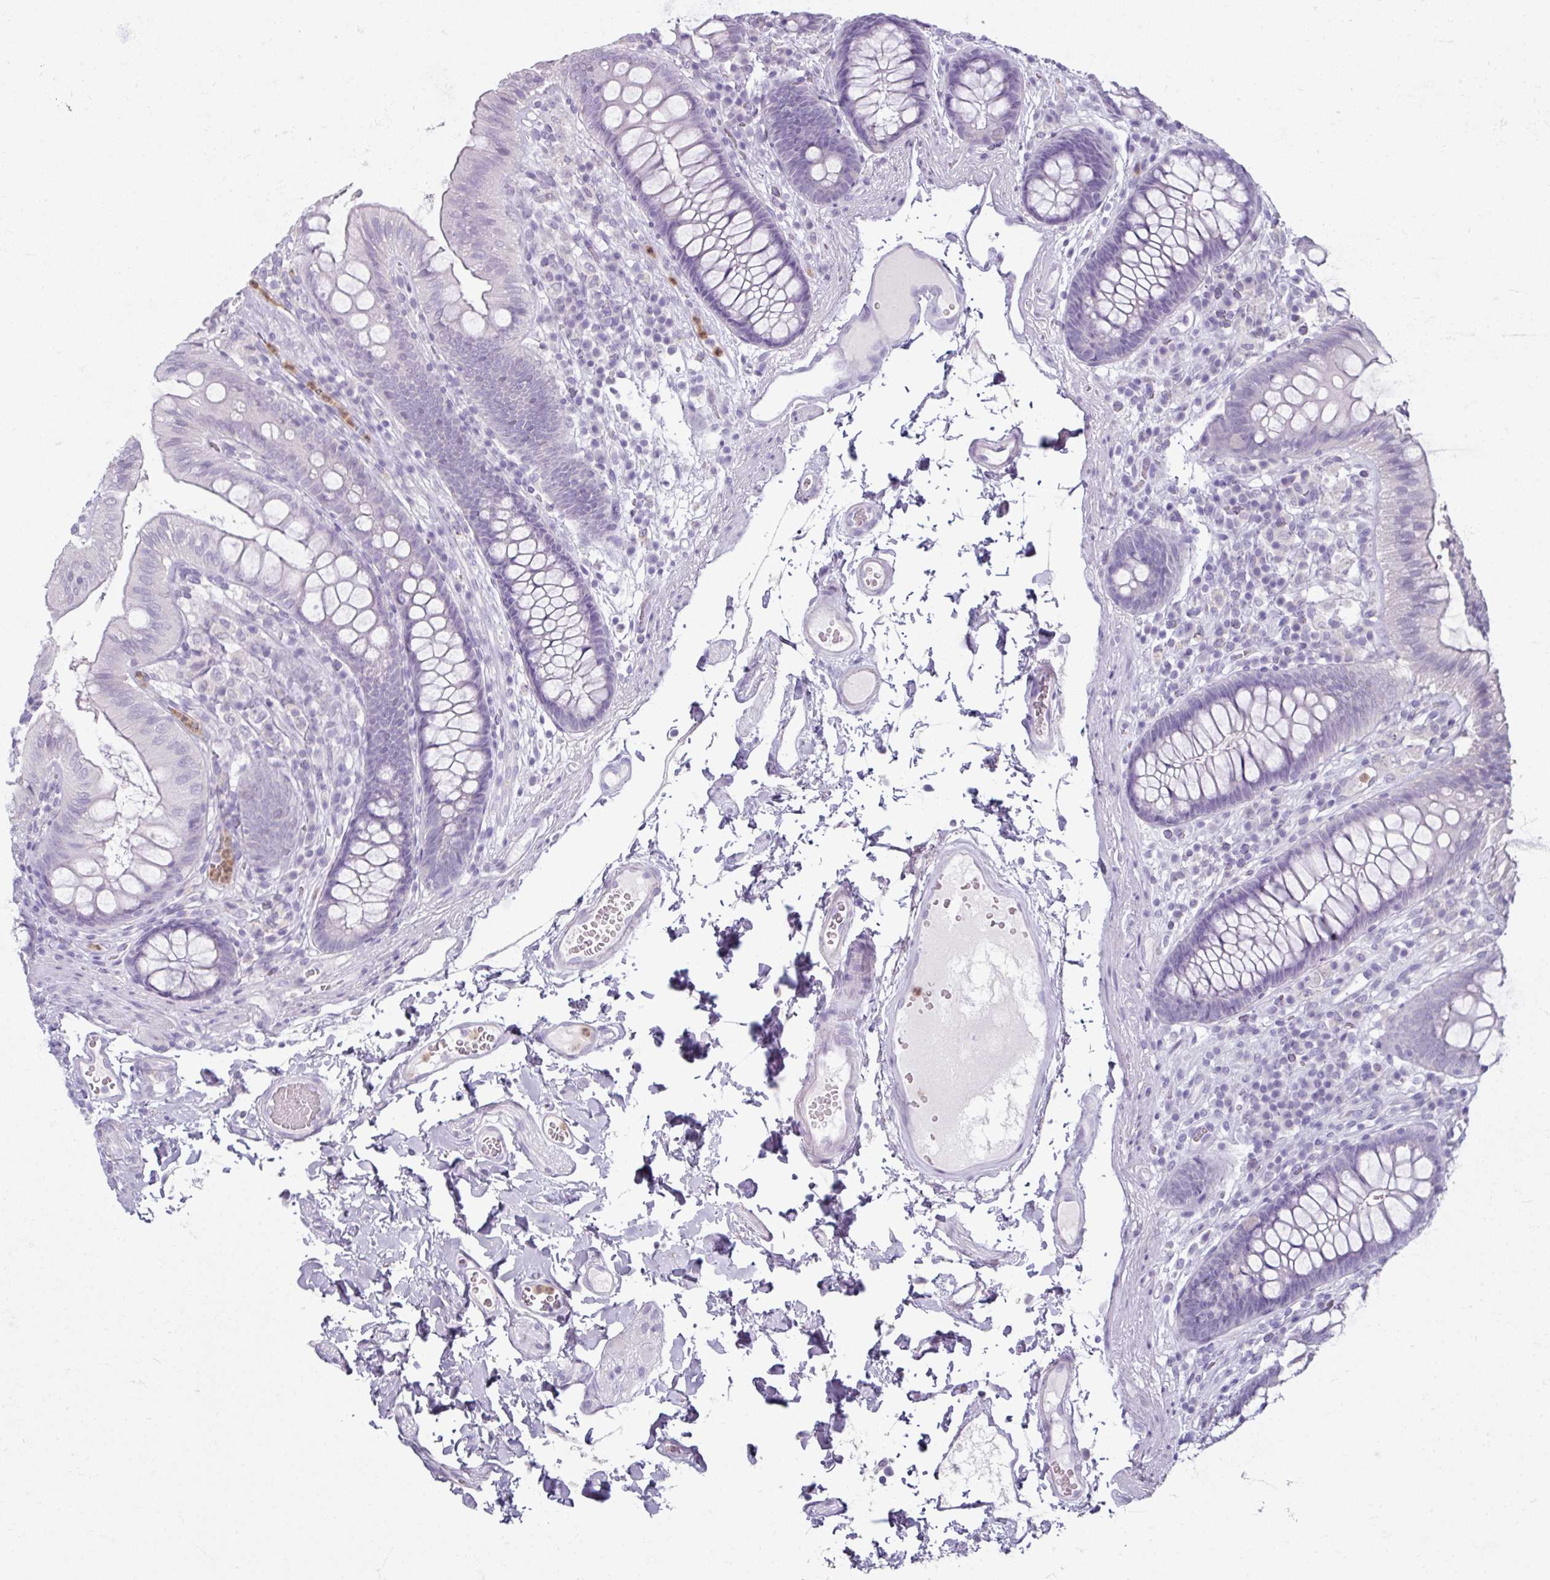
{"staining": {"intensity": "negative", "quantity": "none", "location": "none"}, "tissue": "colon", "cell_type": "Endothelial cells", "image_type": "normal", "snomed": [{"axis": "morphology", "description": "Normal tissue, NOS"}, {"axis": "topography", "description": "Colon"}], "caption": "Immunohistochemistry (IHC) of normal human colon demonstrates no expression in endothelial cells.", "gene": "ARG1", "patient": {"sex": "male", "age": 84}}